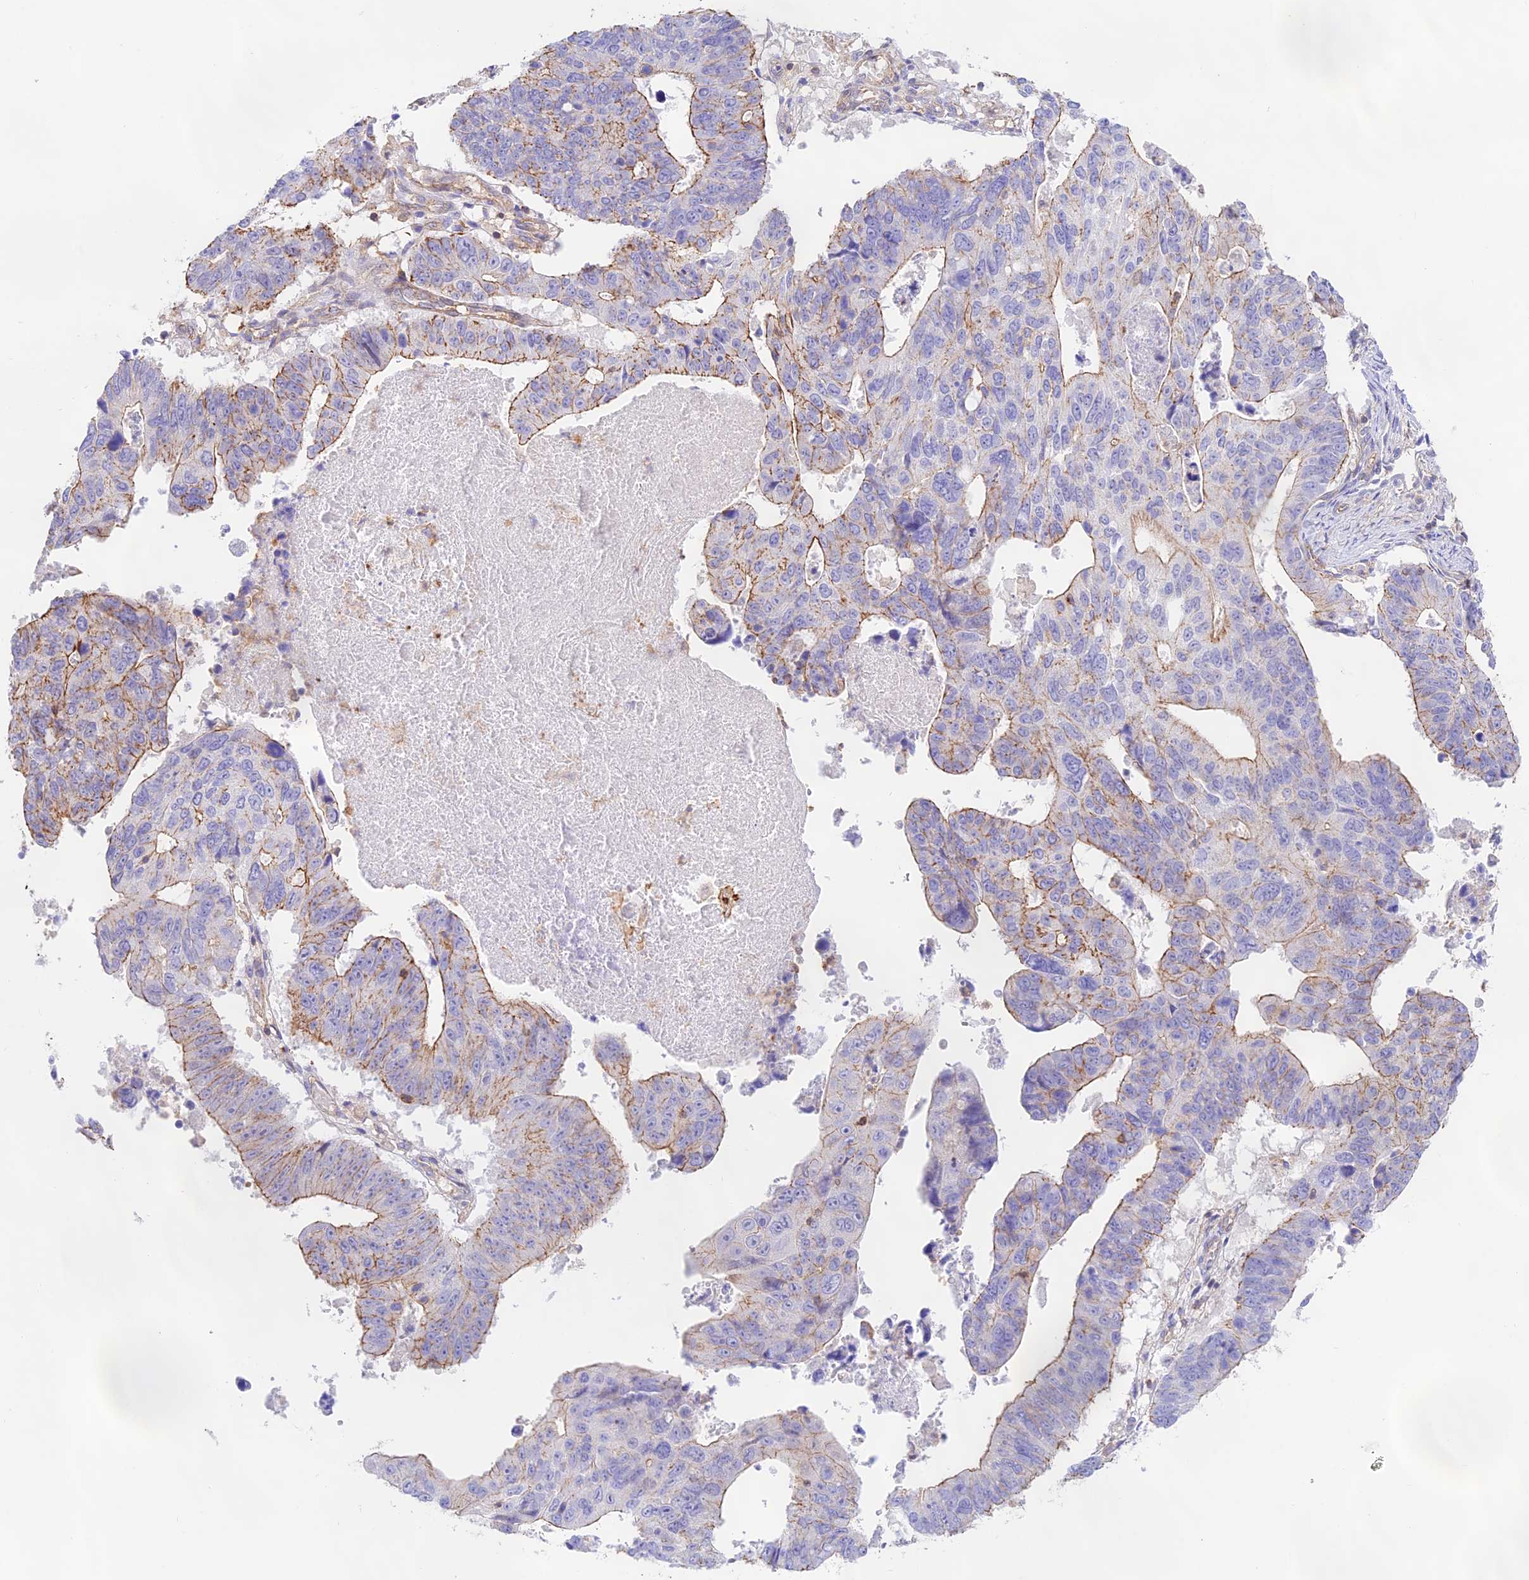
{"staining": {"intensity": "moderate", "quantity": "<25%", "location": "cytoplasmic/membranous"}, "tissue": "stomach cancer", "cell_type": "Tumor cells", "image_type": "cancer", "snomed": [{"axis": "morphology", "description": "Adenocarcinoma, NOS"}, {"axis": "topography", "description": "Stomach"}], "caption": "This image displays IHC staining of stomach adenocarcinoma, with low moderate cytoplasmic/membranous expression in about <25% of tumor cells.", "gene": "DENND1C", "patient": {"sex": "male", "age": 59}}